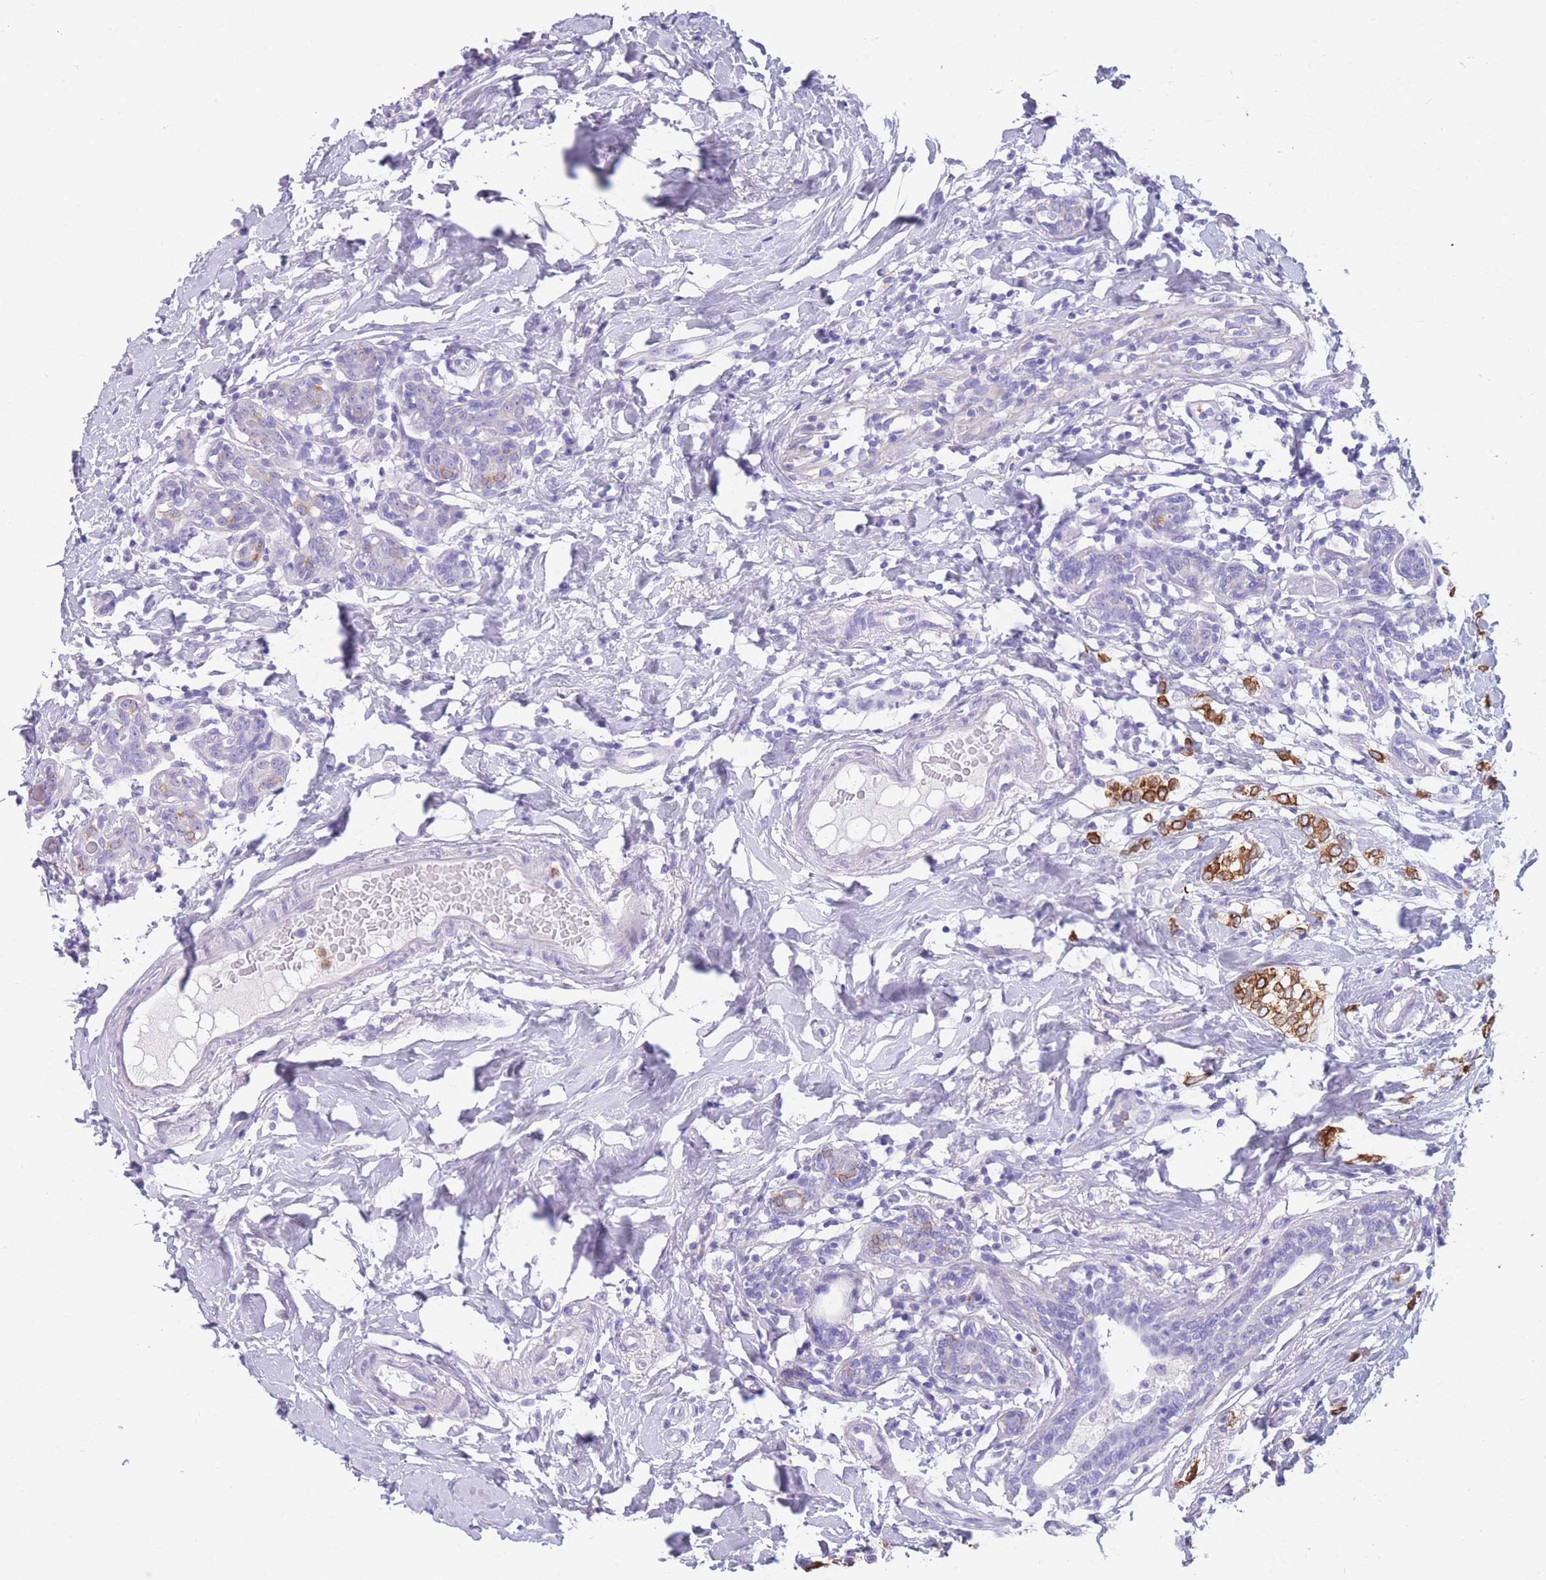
{"staining": {"intensity": "strong", "quantity": "25%-75%", "location": "cytoplasmic/membranous"}, "tissue": "breast cancer", "cell_type": "Tumor cells", "image_type": "cancer", "snomed": [{"axis": "morphology", "description": "Normal tissue, NOS"}, {"axis": "morphology", "description": "Lobular carcinoma"}, {"axis": "topography", "description": "Breast"}], "caption": "IHC micrograph of neoplastic tissue: breast lobular carcinoma stained using immunohistochemistry exhibits high levels of strong protein expression localized specifically in the cytoplasmic/membranous of tumor cells, appearing as a cytoplasmic/membranous brown color.", "gene": "ZNF627", "patient": {"sex": "female", "age": 47}}